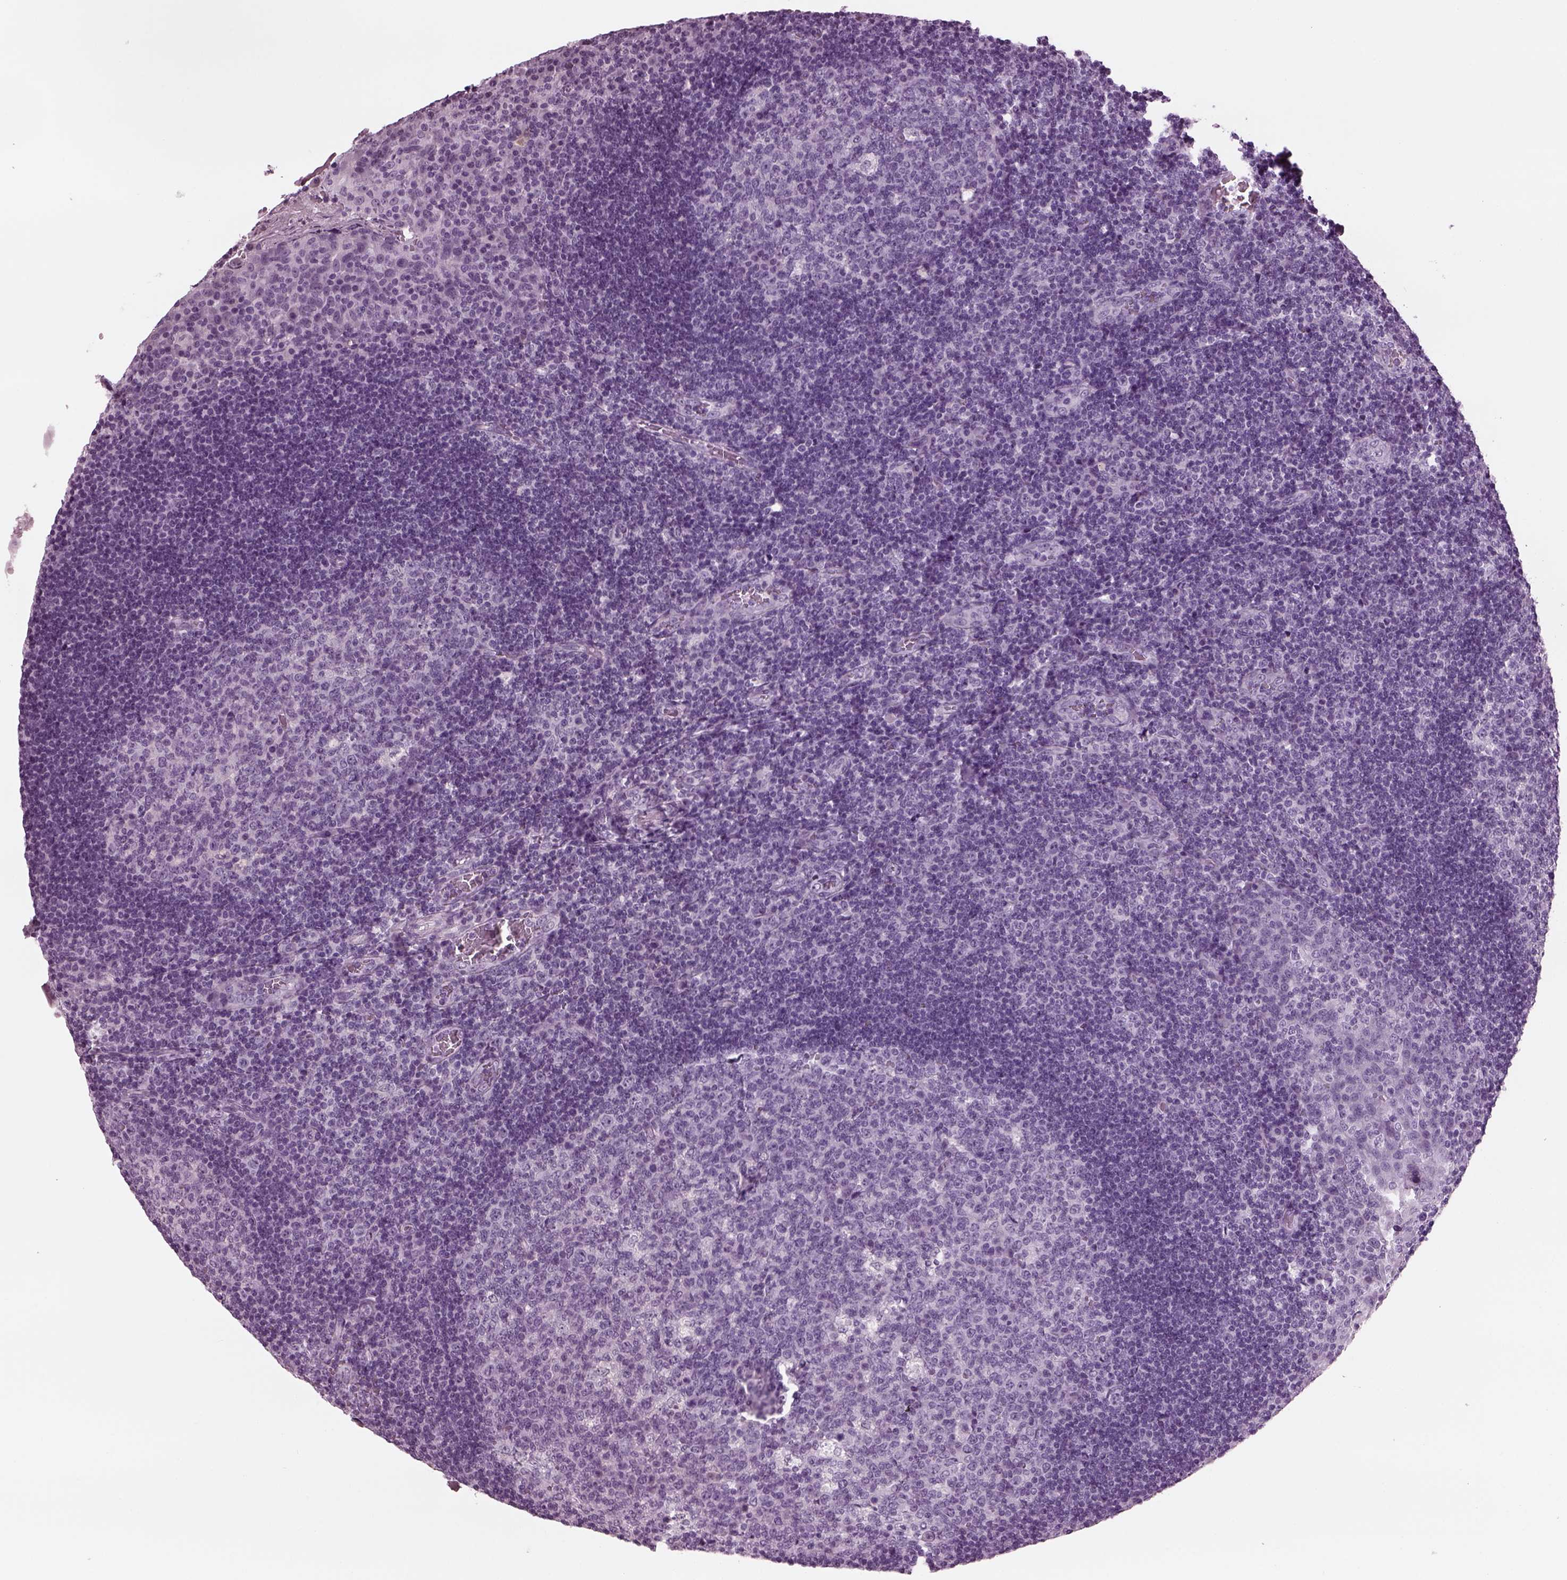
{"staining": {"intensity": "negative", "quantity": "none", "location": "none"}, "tissue": "tonsil", "cell_type": "Germinal center cells", "image_type": "normal", "snomed": [{"axis": "morphology", "description": "Normal tissue, NOS"}, {"axis": "topography", "description": "Tonsil"}], "caption": "An immunohistochemistry photomicrograph of benign tonsil is shown. There is no staining in germinal center cells of tonsil. (Brightfield microscopy of DAB (3,3'-diaminobenzidine) immunohistochemistry (IHC) at high magnification).", "gene": "TPPP2", "patient": {"sex": "male", "age": 17}}